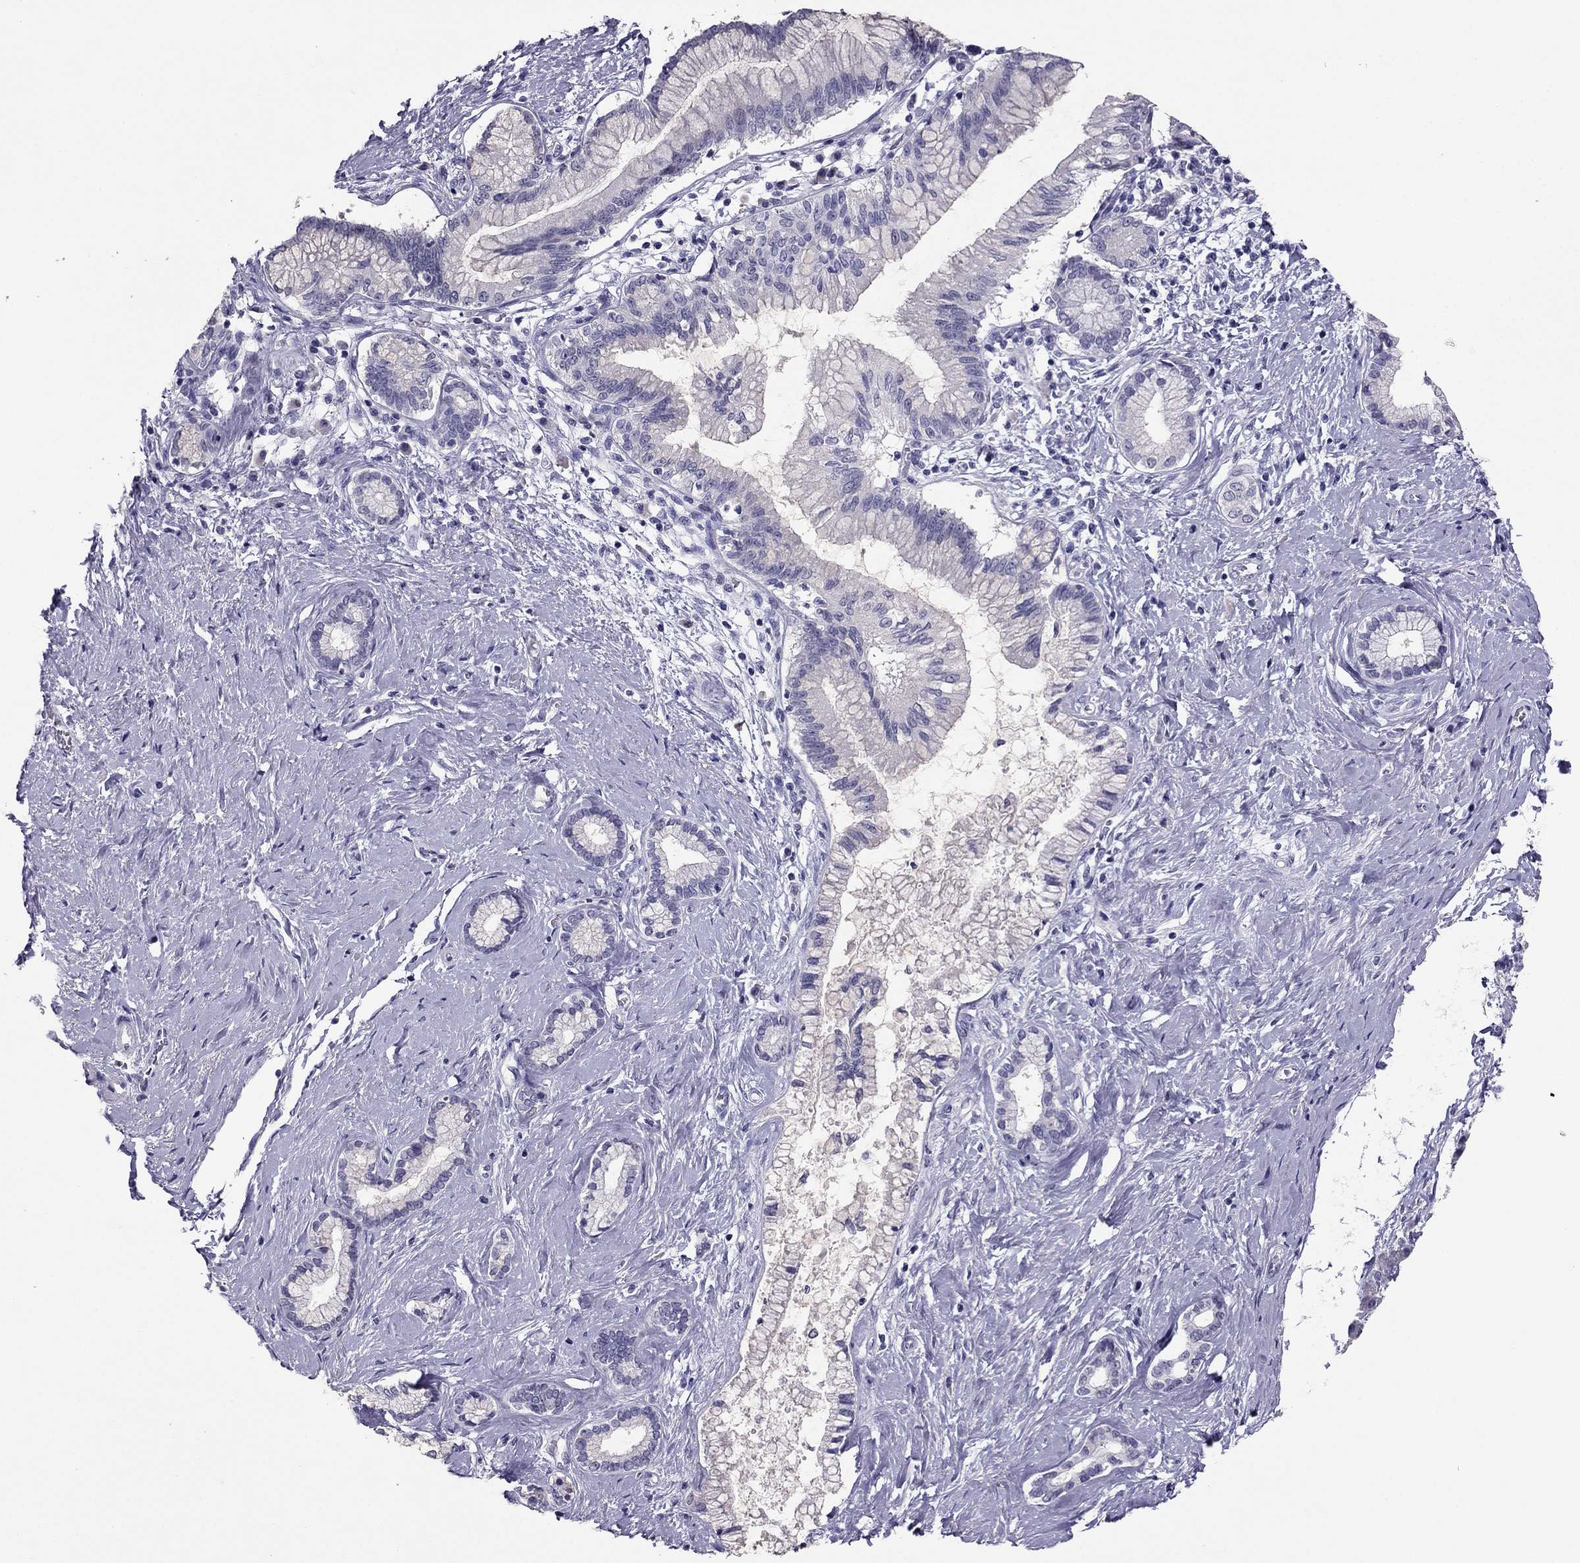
{"staining": {"intensity": "negative", "quantity": "none", "location": "none"}, "tissue": "pancreatic cancer", "cell_type": "Tumor cells", "image_type": "cancer", "snomed": [{"axis": "morphology", "description": "Adenocarcinoma, NOS"}, {"axis": "topography", "description": "Pancreas"}], "caption": "DAB (3,3'-diaminobenzidine) immunohistochemical staining of human pancreatic adenocarcinoma exhibits no significant staining in tumor cells.", "gene": "RHO", "patient": {"sex": "female", "age": 73}}